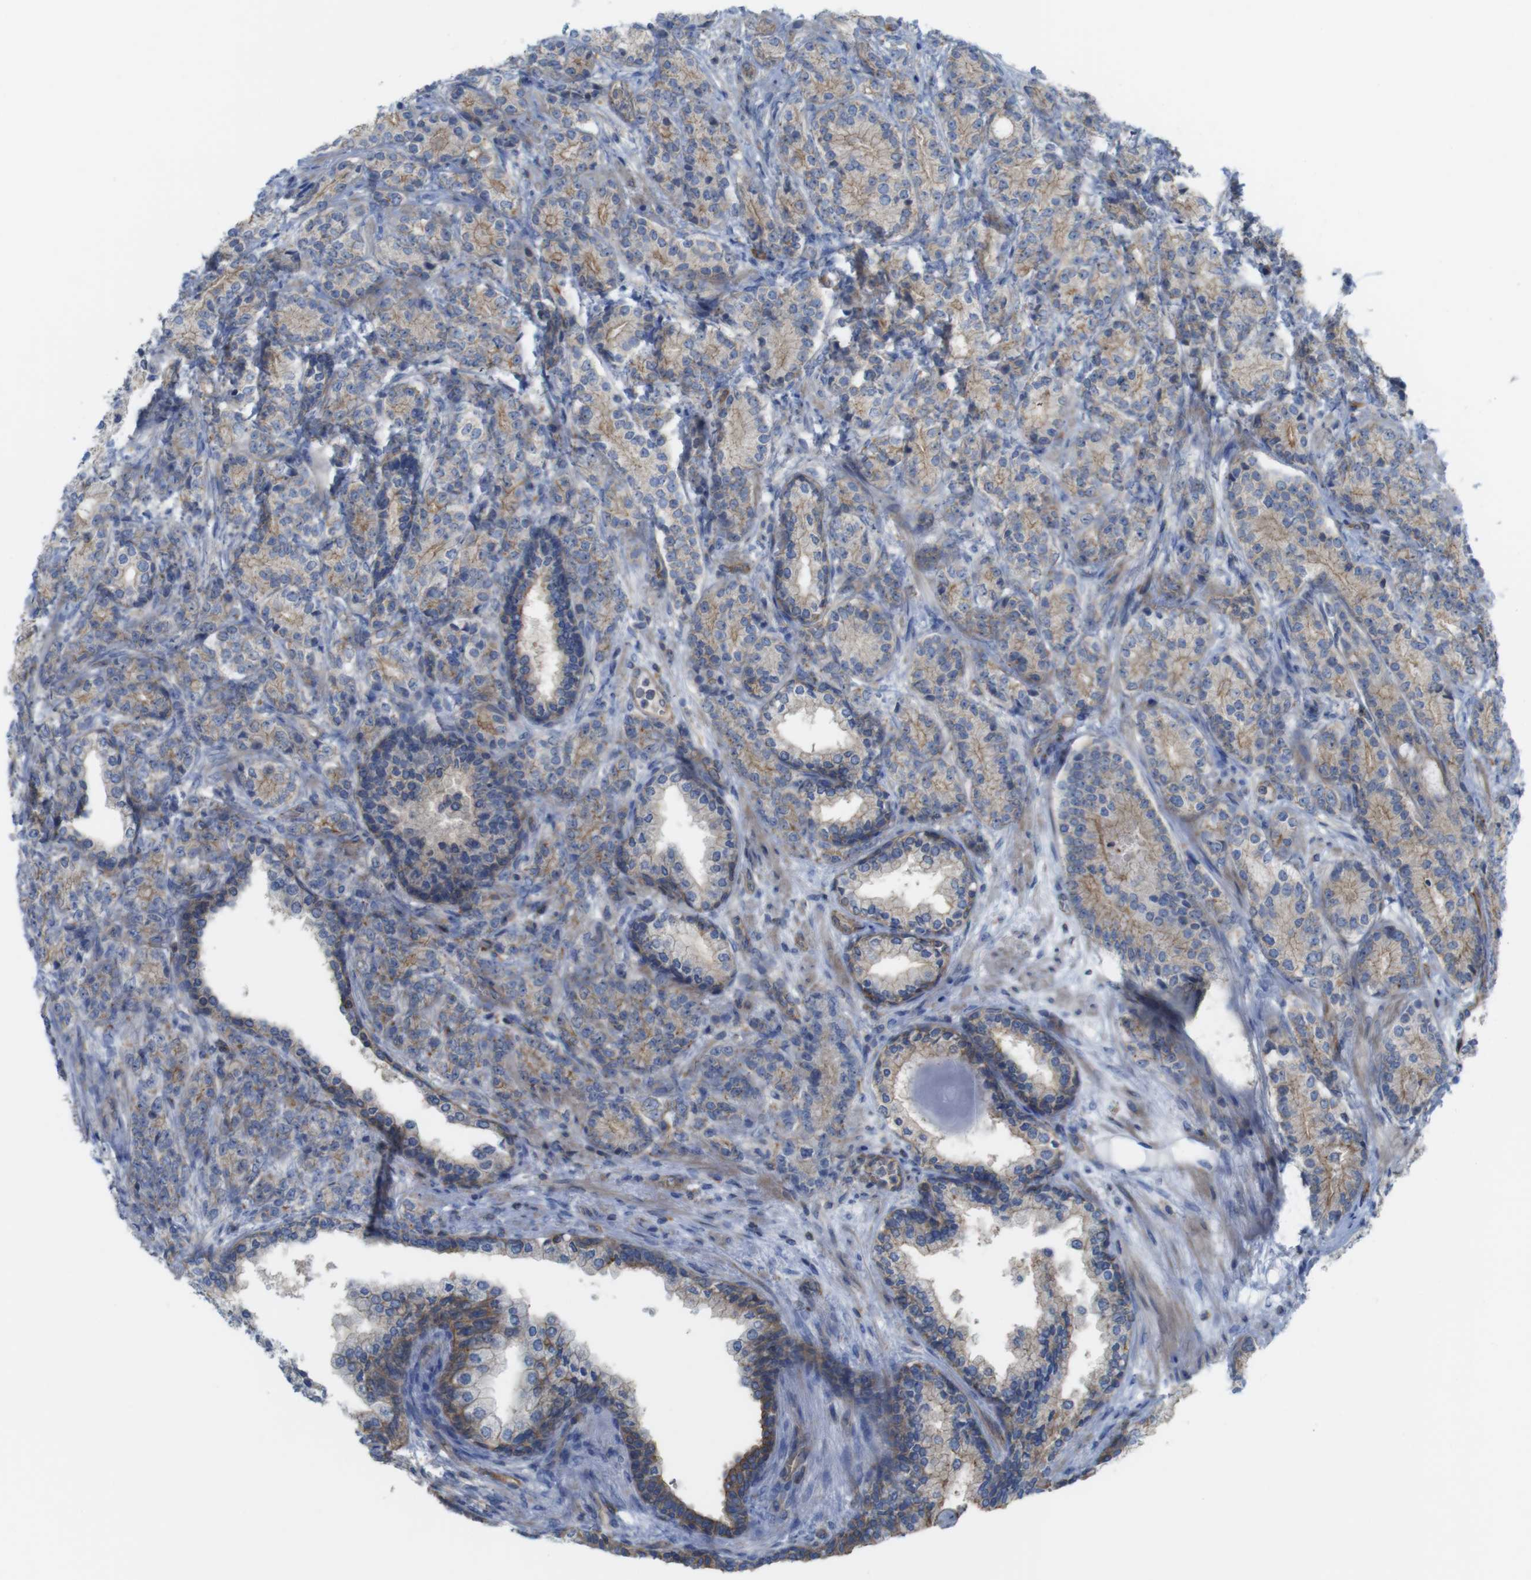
{"staining": {"intensity": "moderate", "quantity": "25%-75%", "location": "cytoplasmic/membranous"}, "tissue": "prostate cancer", "cell_type": "Tumor cells", "image_type": "cancer", "snomed": [{"axis": "morphology", "description": "Adenocarcinoma, High grade"}, {"axis": "topography", "description": "Prostate"}], "caption": "Moderate cytoplasmic/membranous protein expression is seen in about 25%-75% of tumor cells in prostate cancer (adenocarcinoma (high-grade)).", "gene": "PREX2", "patient": {"sex": "male", "age": 61}}